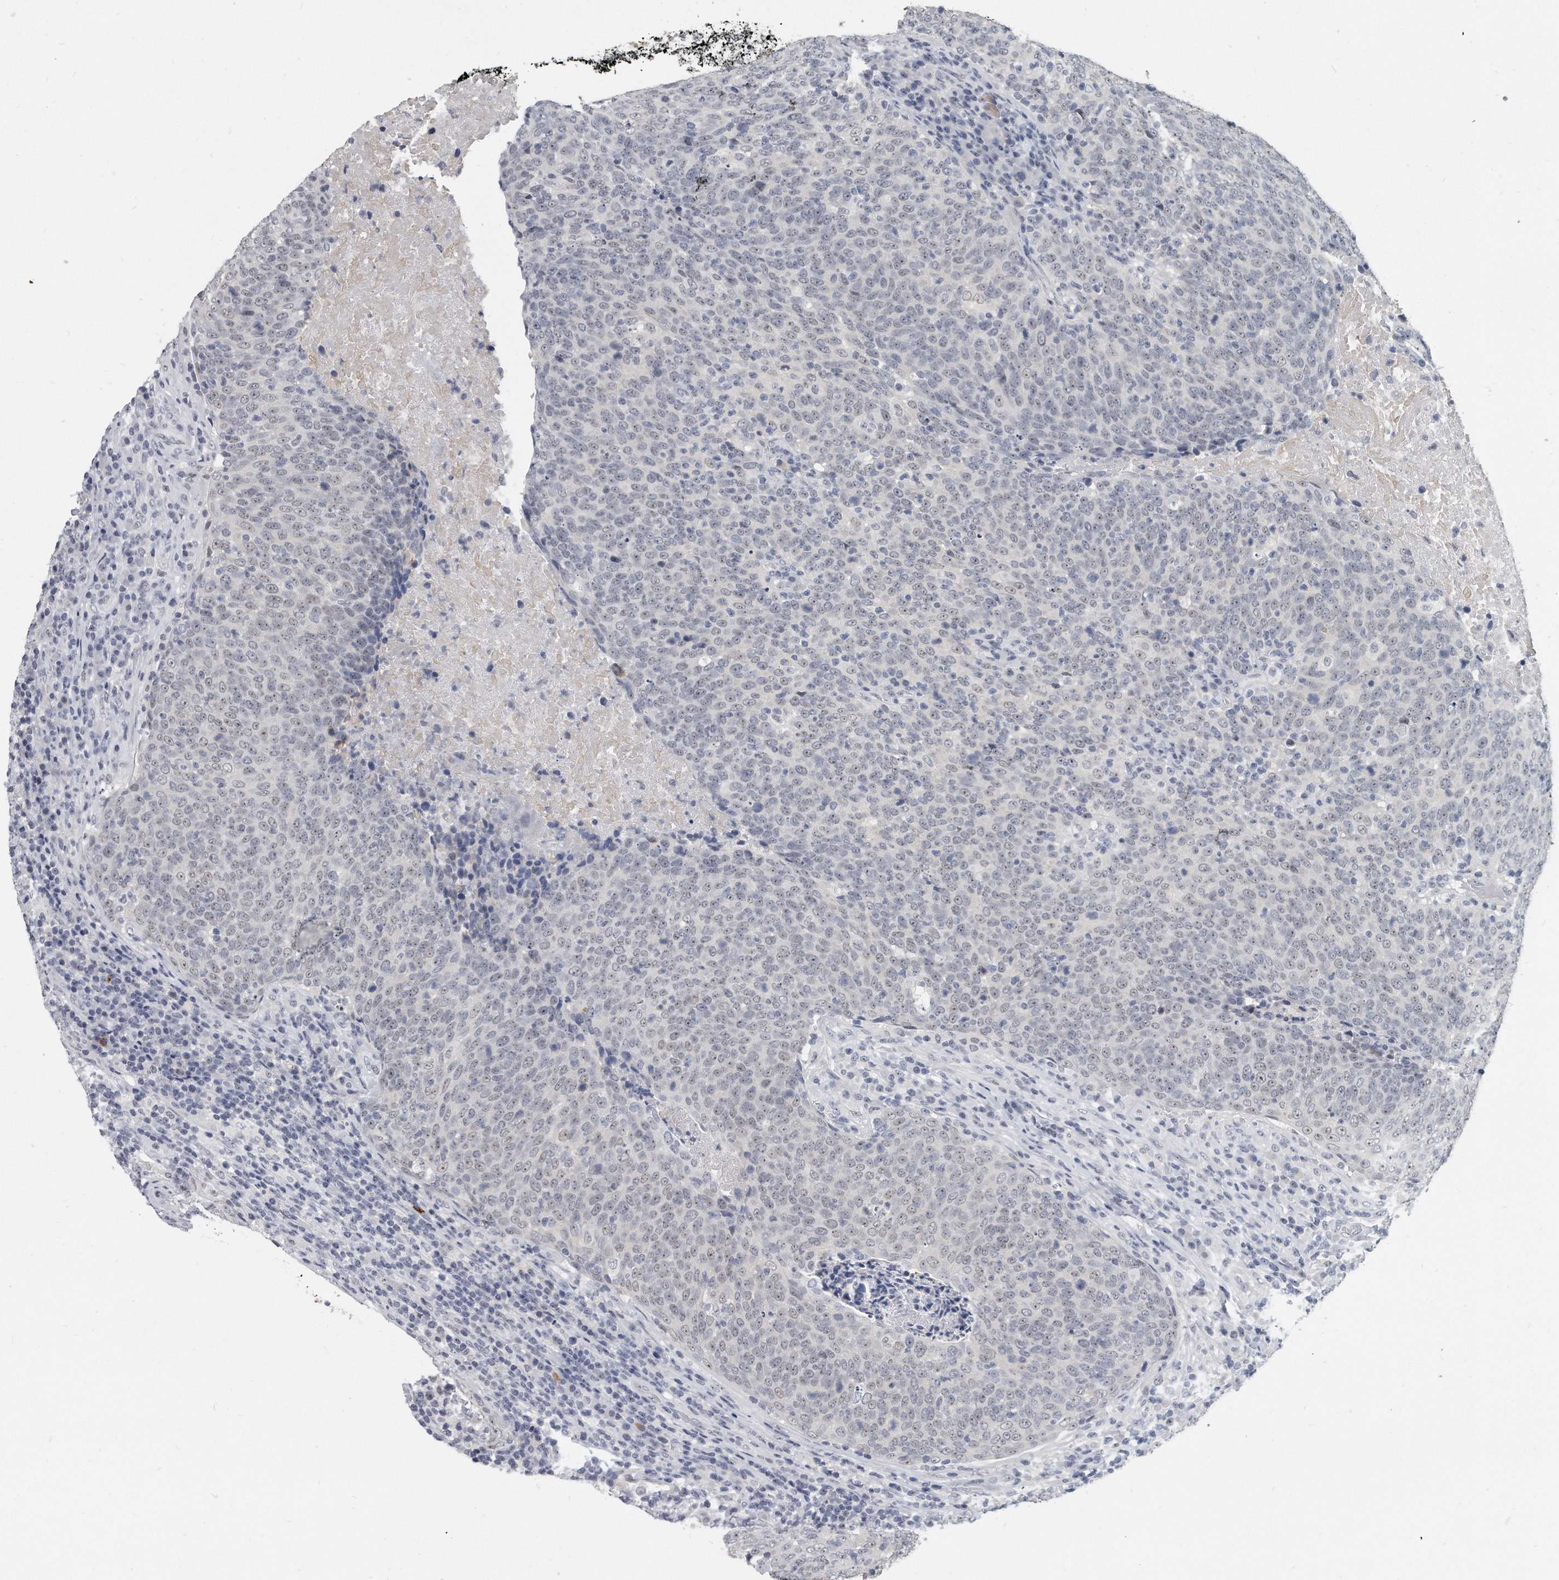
{"staining": {"intensity": "weak", "quantity": ">75%", "location": "nuclear"}, "tissue": "head and neck cancer", "cell_type": "Tumor cells", "image_type": "cancer", "snomed": [{"axis": "morphology", "description": "Squamous cell carcinoma, NOS"}, {"axis": "morphology", "description": "Squamous cell carcinoma, metastatic, NOS"}, {"axis": "topography", "description": "Lymph node"}, {"axis": "topography", "description": "Head-Neck"}], "caption": "Head and neck metastatic squamous cell carcinoma stained with a brown dye exhibits weak nuclear positive expression in about >75% of tumor cells.", "gene": "TFCP2L1", "patient": {"sex": "male", "age": 62}}